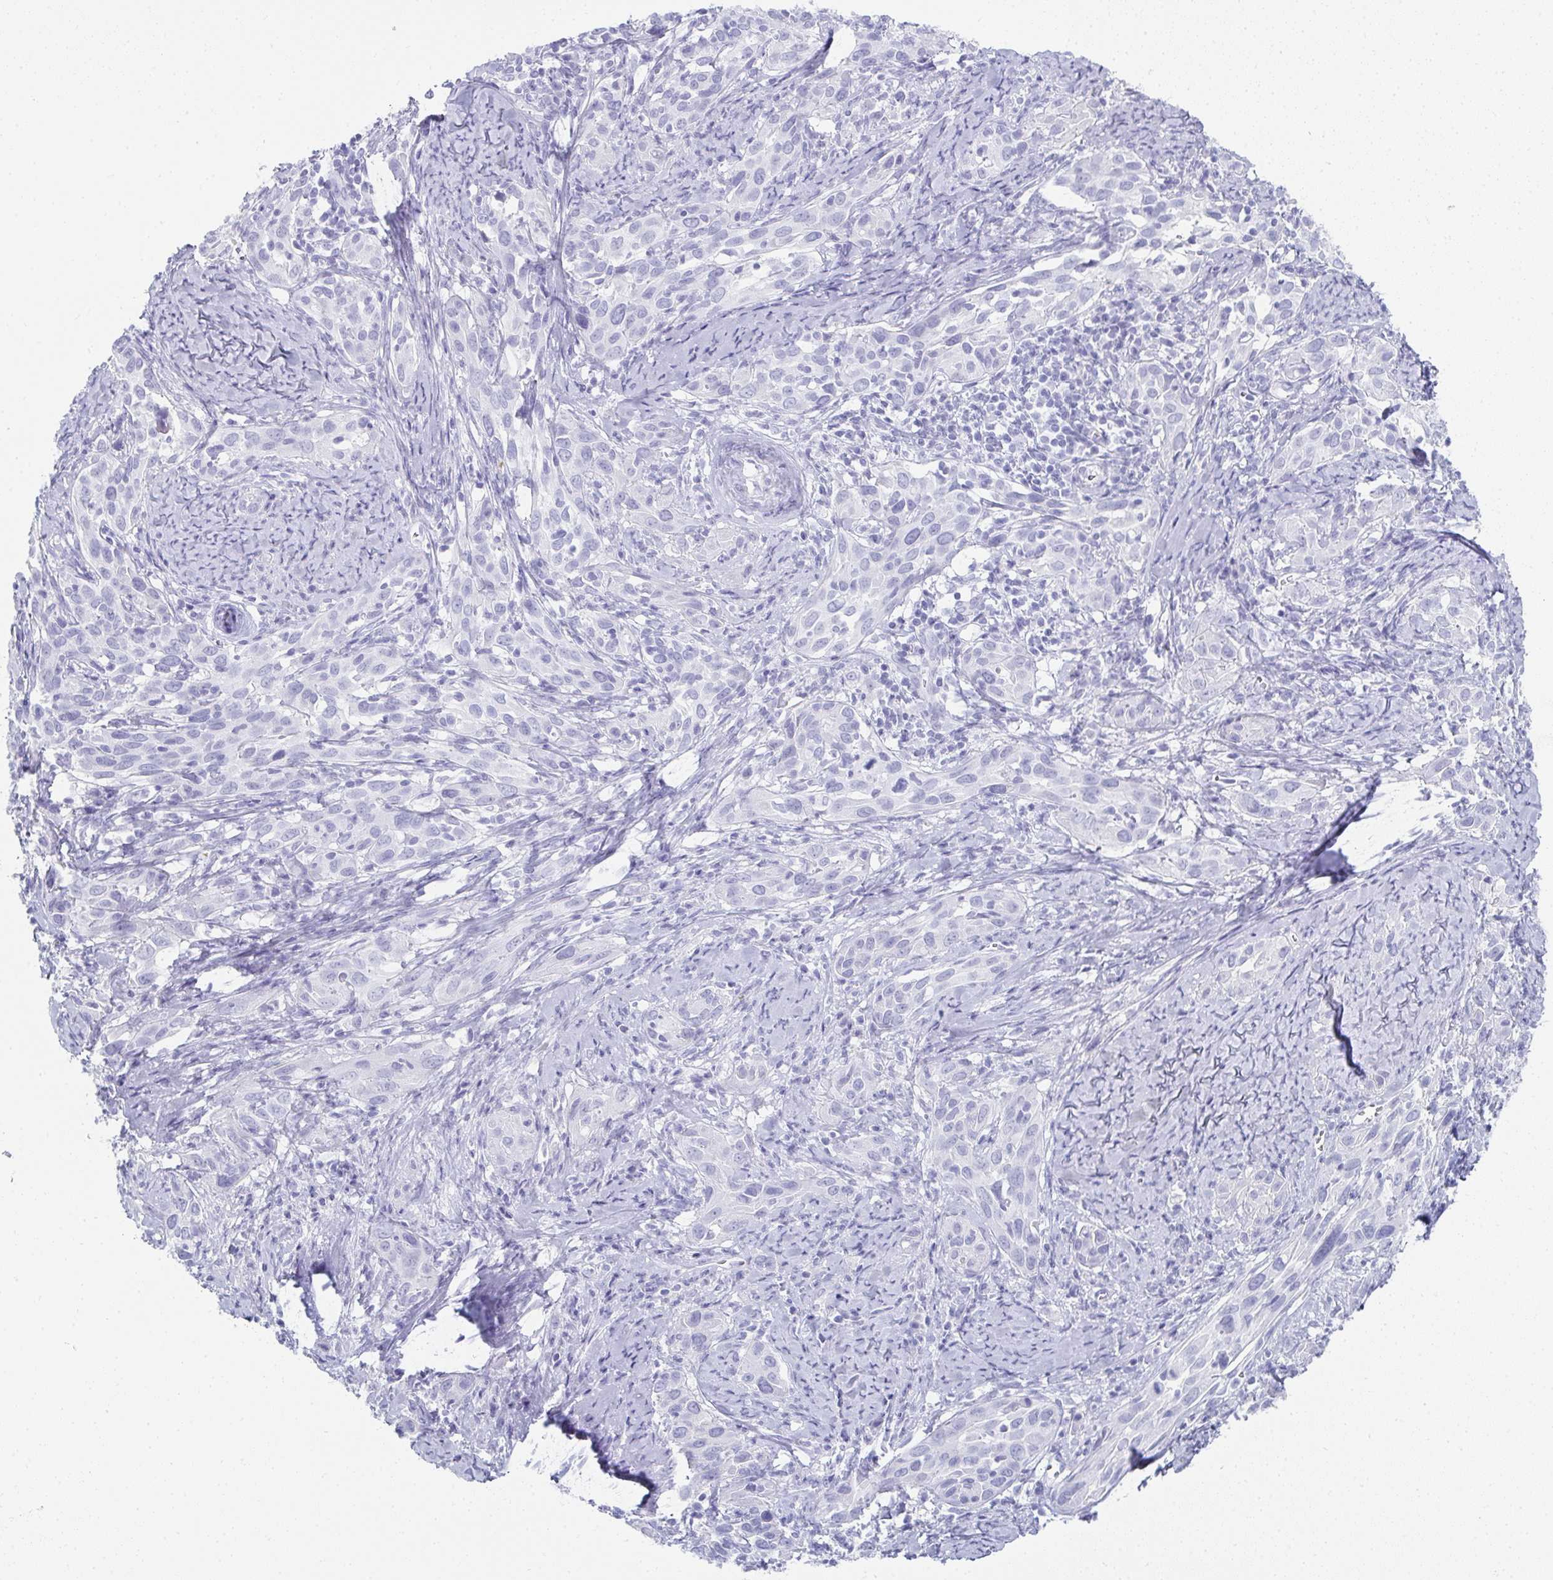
{"staining": {"intensity": "negative", "quantity": "none", "location": "none"}, "tissue": "cervical cancer", "cell_type": "Tumor cells", "image_type": "cancer", "snomed": [{"axis": "morphology", "description": "Squamous cell carcinoma, NOS"}, {"axis": "topography", "description": "Cervix"}], "caption": "There is no significant staining in tumor cells of cervical cancer (squamous cell carcinoma). Nuclei are stained in blue.", "gene": "SYCP1", "patient": {"sex": "female", "age": 51}}